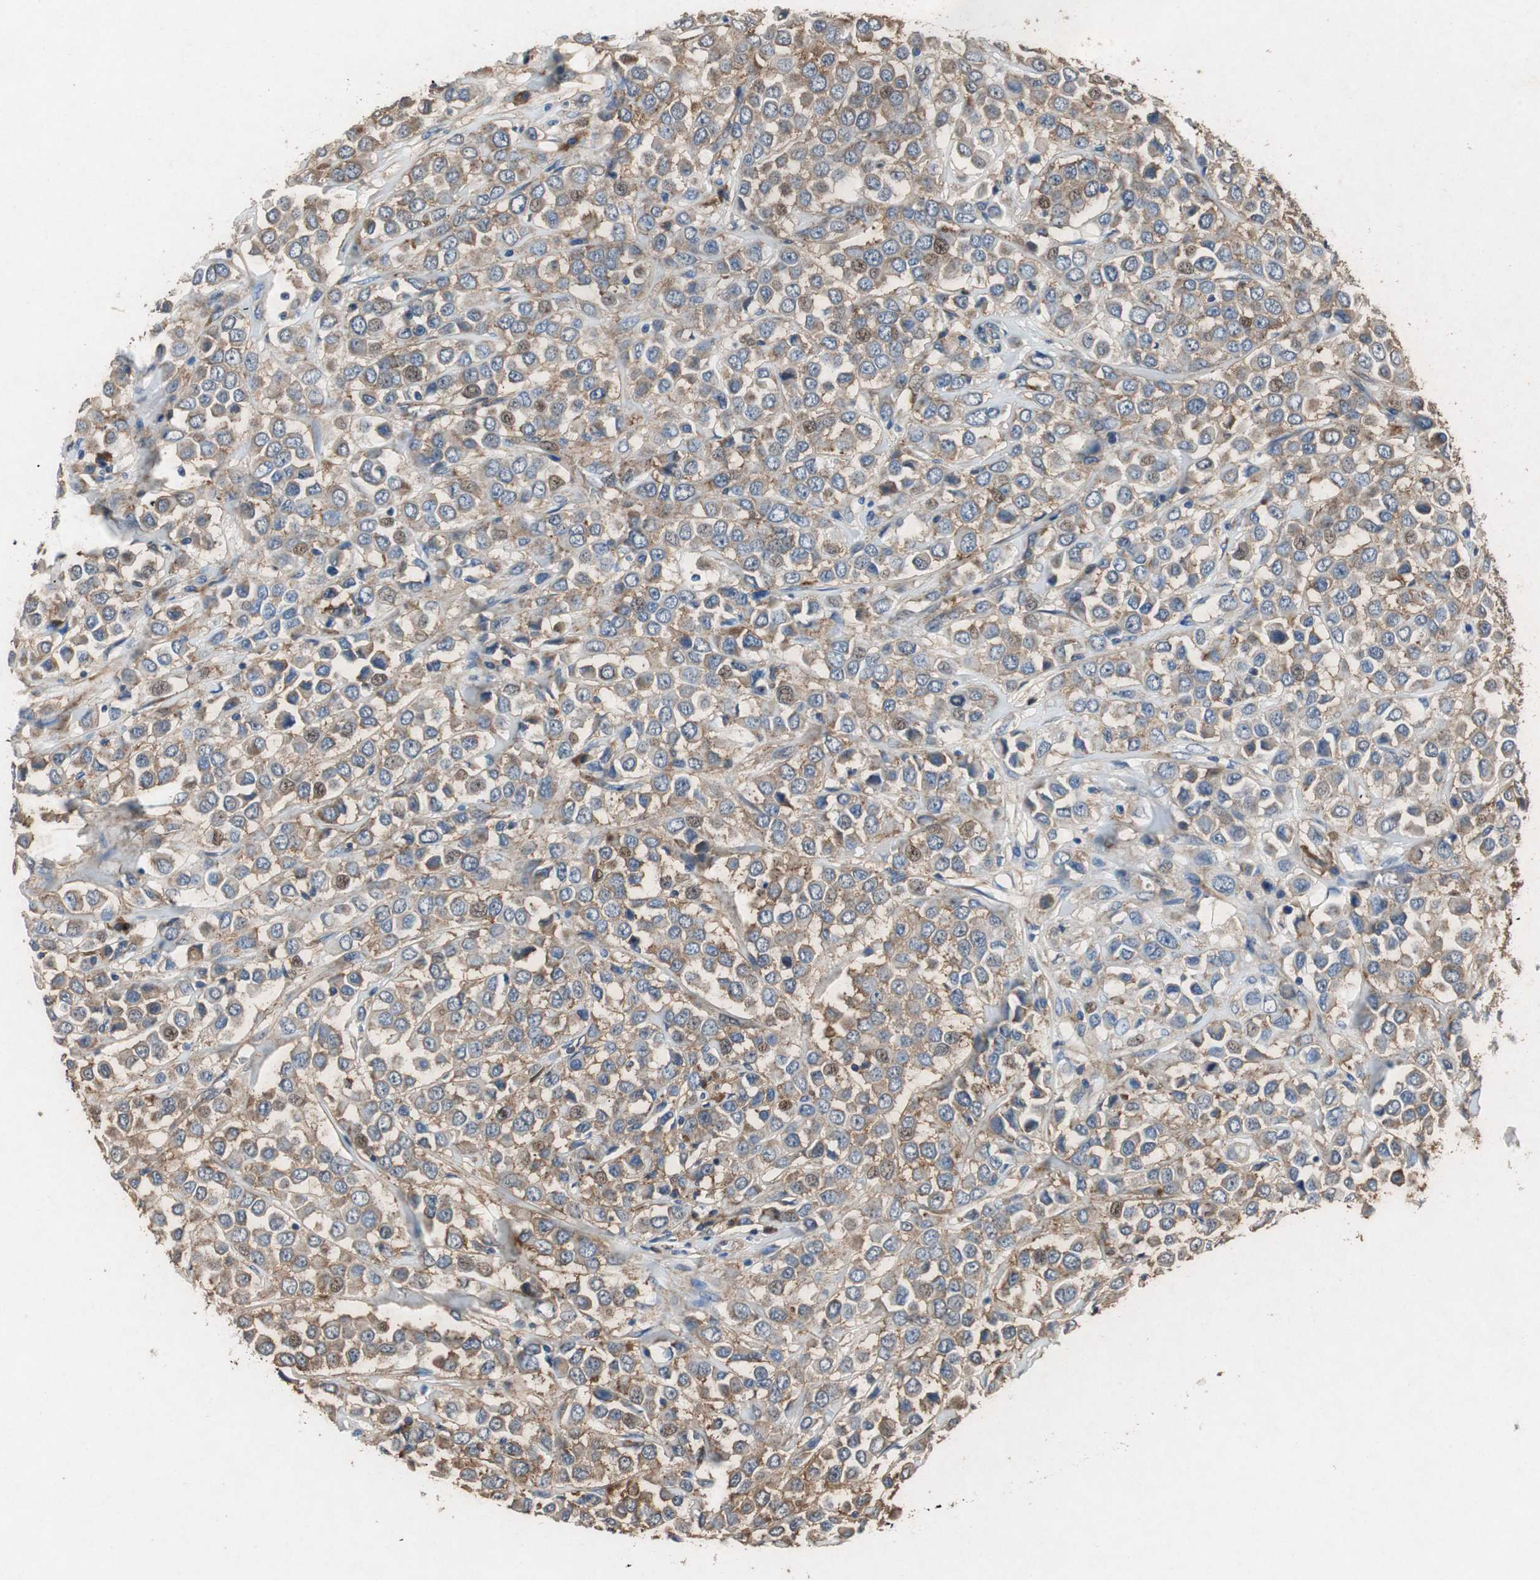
{"staining": {"intensity": "moderate", "quantity": ">75%", "location": "cytoplasmic/membranous"}, "tissue": "breast cancer", "cell_type": "Tumor cells", "image_type": "cancer", "snomed": [{"axis": "morphology", "description": "Duct carcinoma"}, {"axis": "topography", "description": "Breast"}], "caption": "Immunohistochemistry staining of breast cancer, which exhibits medium levels of moderate cytoplasmic/membranous staining in approximately >75% of tumor cells indicating moderate cytoplasmic/membranous protein positivity. The staining was performed using DAB (3,3'-diaminobenzidine) (brown) for protein detection and nuclei were counterstained in hematoxylin (blue).", "gene": "RPL35", "patient": {"sex": "female", "age": 61}}